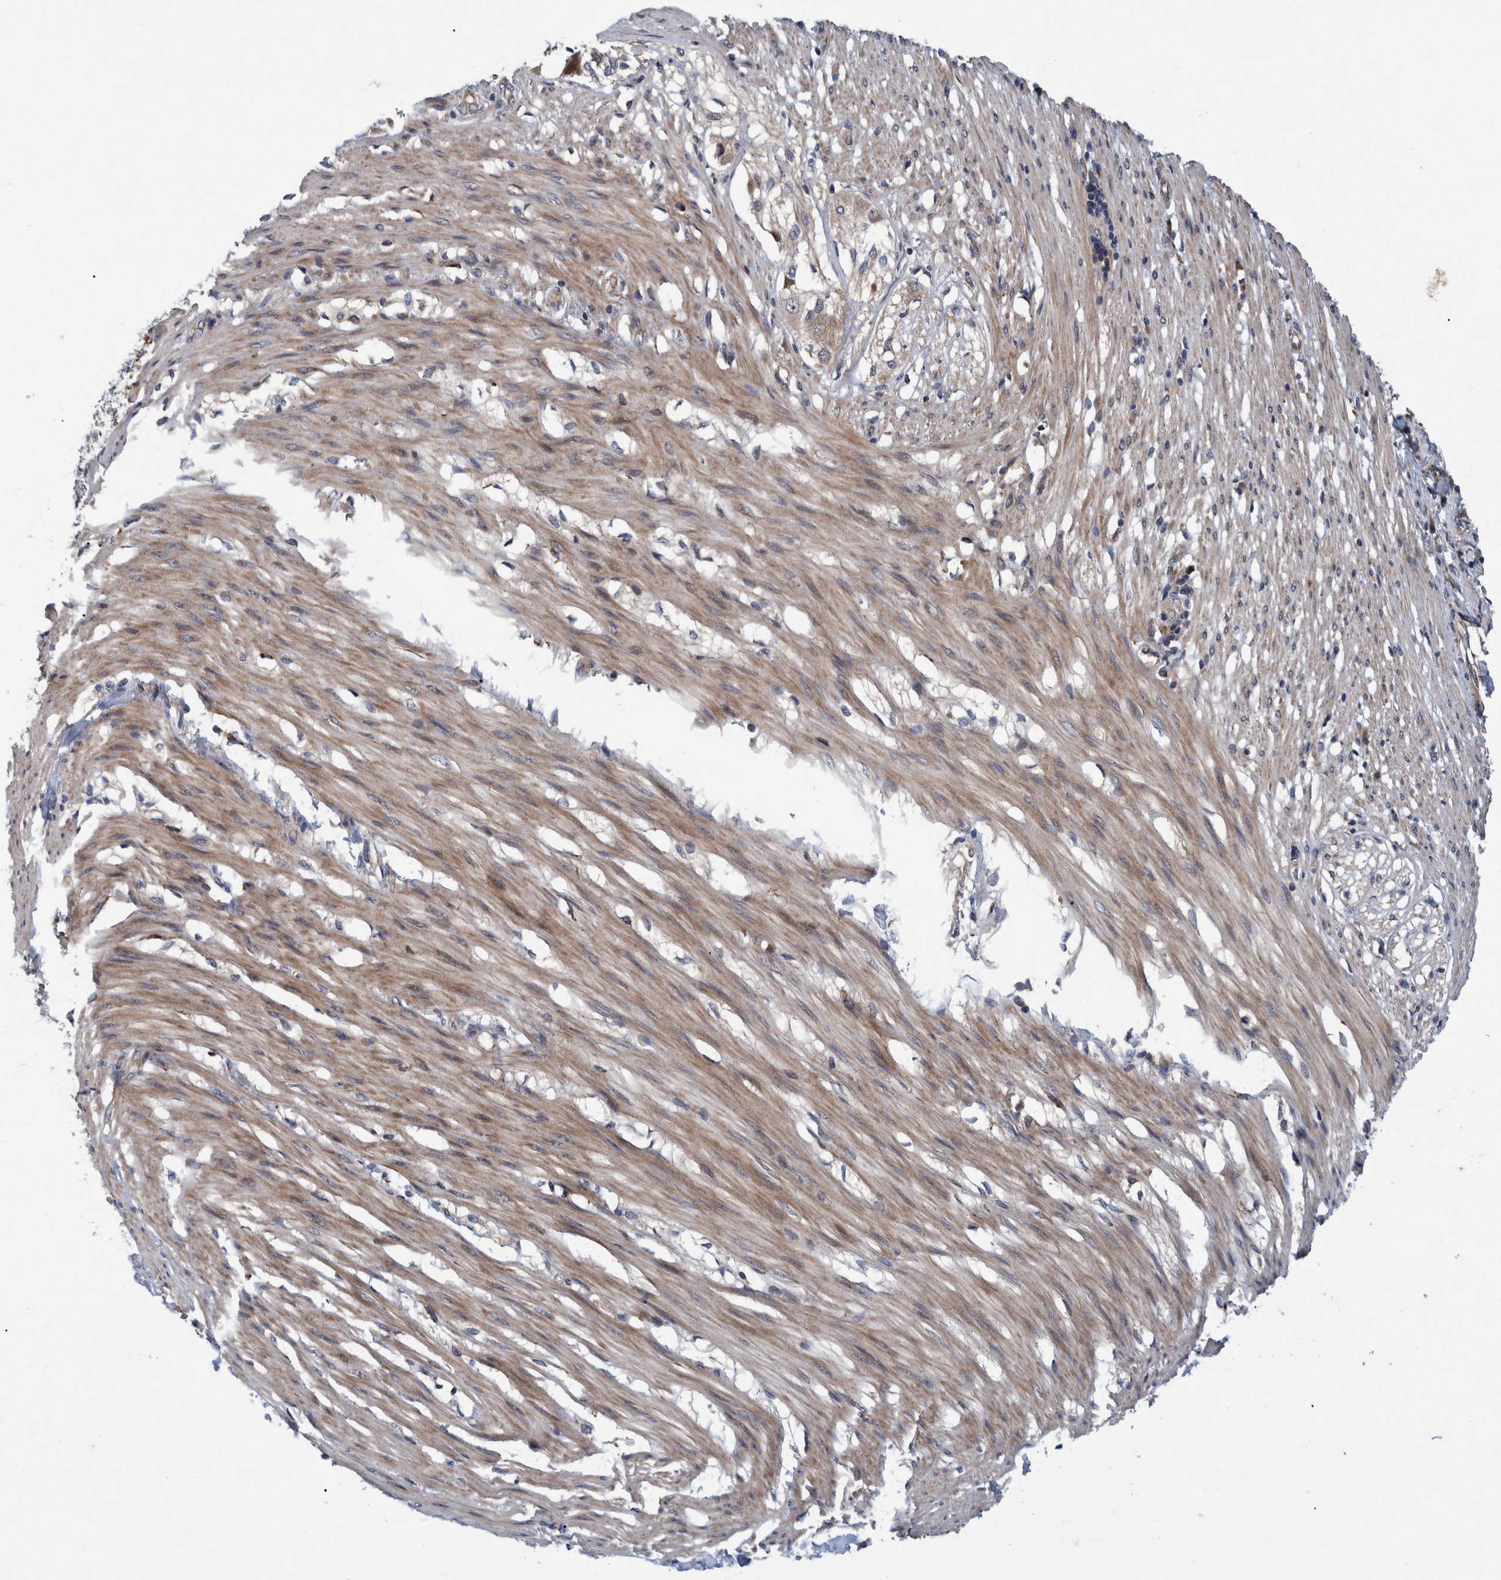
{"staining": {"intensity": "moderate", "quantity": ">75%", "location": "cytoplasmic/membranous"}, "tissue": "smooth muscle", "cell_type": "Smooth muscle cells", "image_type": "normal", "snomed": [{"axis": "morphology", "description": "Normal tissue, NOS"}, {"axis": "morphology", "description": "Adenocarcinoma, NOS"}, {"axis": "topography", "description": "Smooth muscle"}, {"axis": "topography", "description": "Colon"}], "caption": "Protein expression analysis of normal smooth muscle exhibits moderate cytoplasmic/membranous expression in about >75% of smooth muscle cells.", "gene": "ITIH3", "patient": {"sex": "male", "age": 14}}